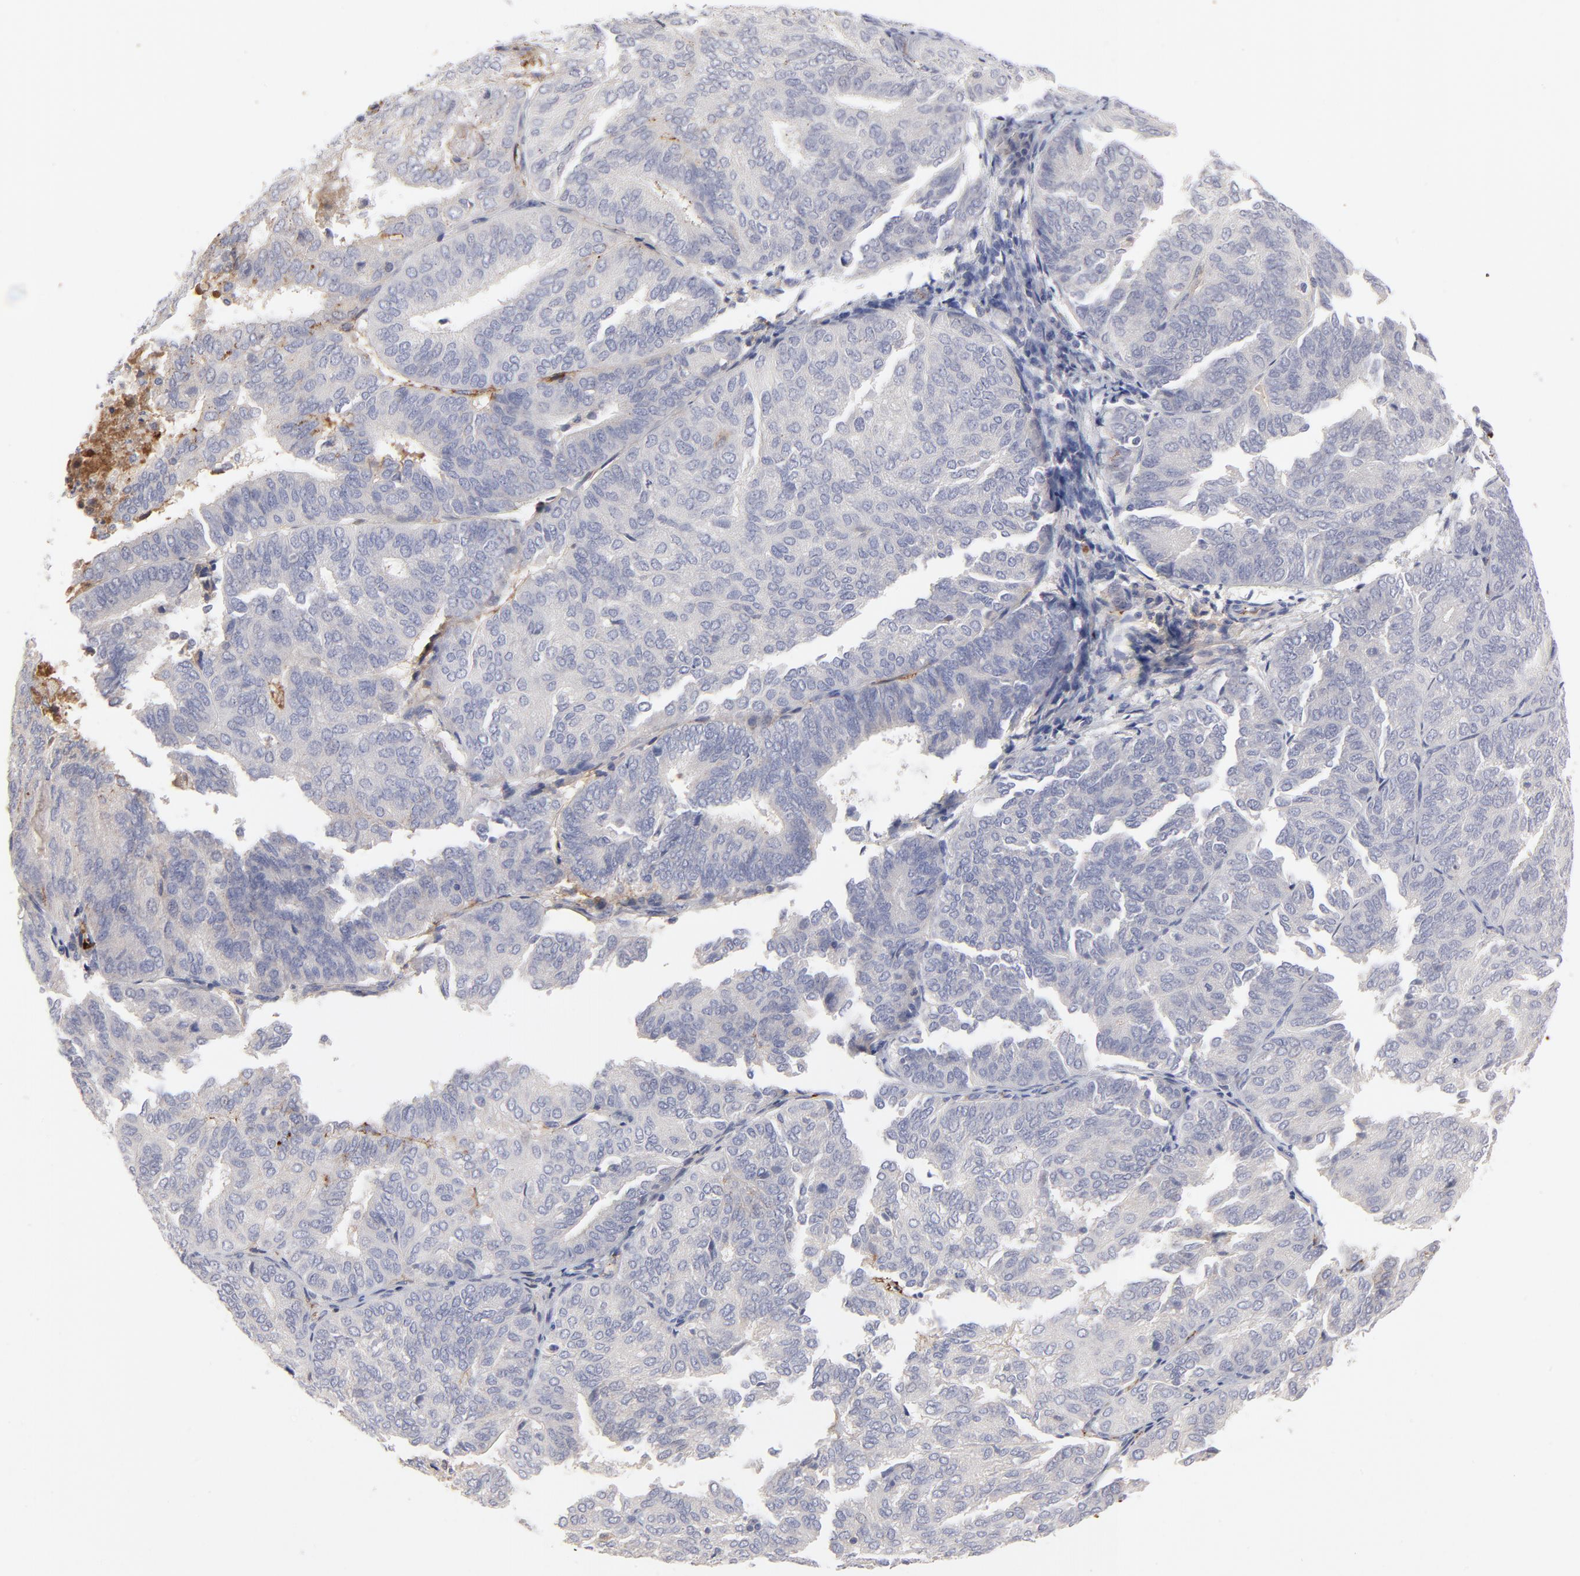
{"staining": {"intensity": "negative", "quantity": "none", "location": "none"}, "tissue": "endometrial cancer", "cell_type": "Tumor cells", "image_type": "cancer", "snomed": [{"axis": "morphology", "description": "Adenocarcinoma, NOS"}, {"axis": "topography", "description": "Endometrium"}], "caption": "The IHC image has no significant positivity in tumor cells of endometrial cancer (adenocarcinoma) tissue.", "gene": "CCR3", "patient": {"sex": "female", "age": 59}}